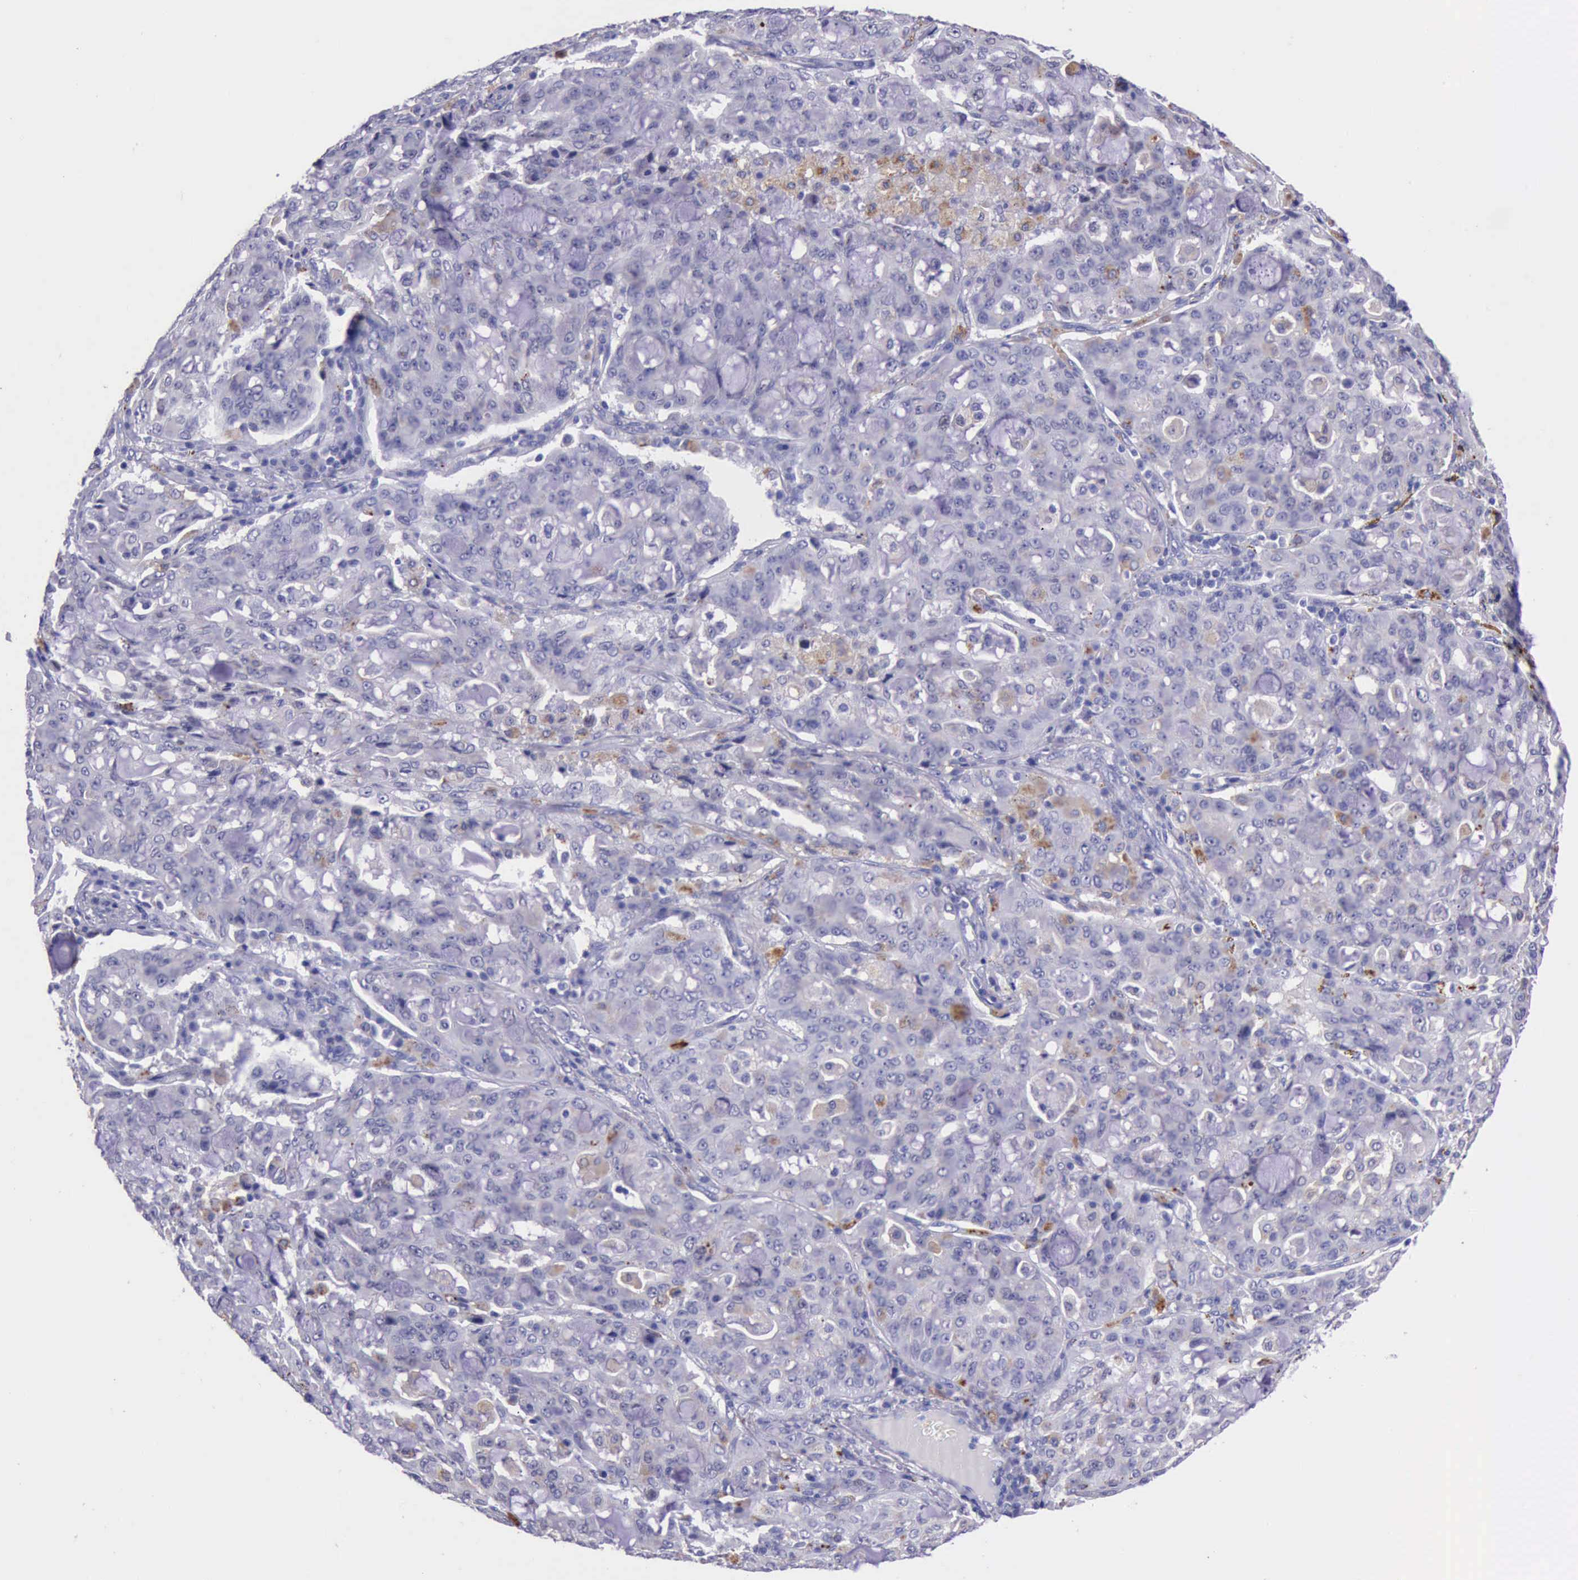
{"staining": {"intensity": "negative", "quantity": "none", "location": "none"}, "tissue": "lung cancer", "cell_type": "Tumor cells", "image_type": "cancer", "snomed": [{"axis": "morphology", "description": "Adenocarcinoma, NOS"}, {"axis": "topography", "description": "Lung"}], "caption": "A photomicrograph of human lung adenocarcinoma is negative for staining in tumor cells.", "gene": "GLA", "patient": {"sex": "female", "age": 44}}